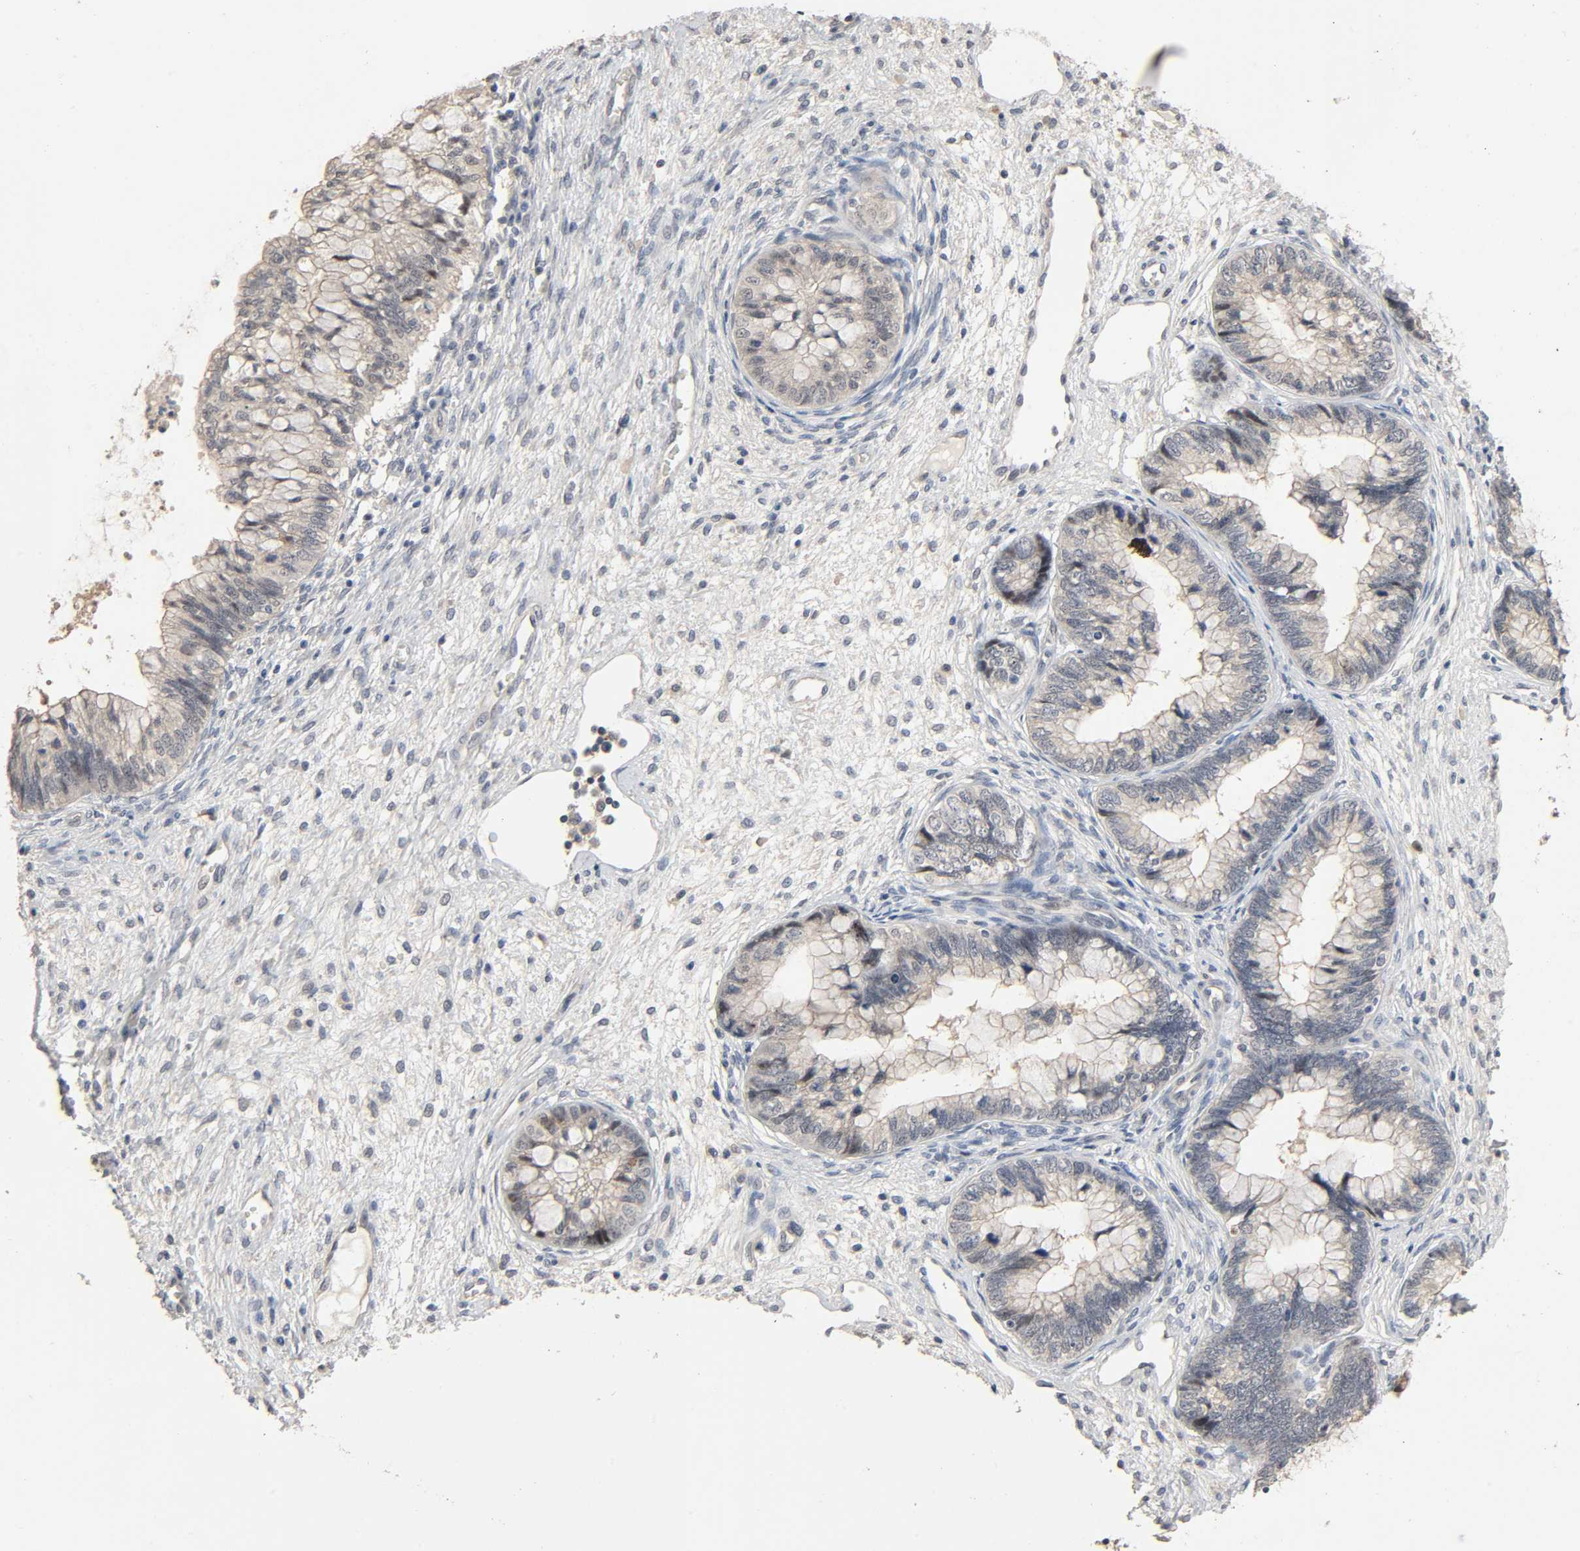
{"staining": {"intensity": "weak", "quantity": "<25%", "location": "cytoplasmic/membranous"}, "tissue": "cervical cancer", "cell_type": "Tumor cells", "image_type": "cancer", "snomed": [{"axis": "morphology", "description": "Adenocarcinoma, NOS"}, {"axis": "topography", "description": "Cervix"}], "caption": "Cervical cancer stained for a protein using IHC reveals no staining tumor cells.", "gene": "MAGEA8", "patient": {"sex": "female", "age": 44}}